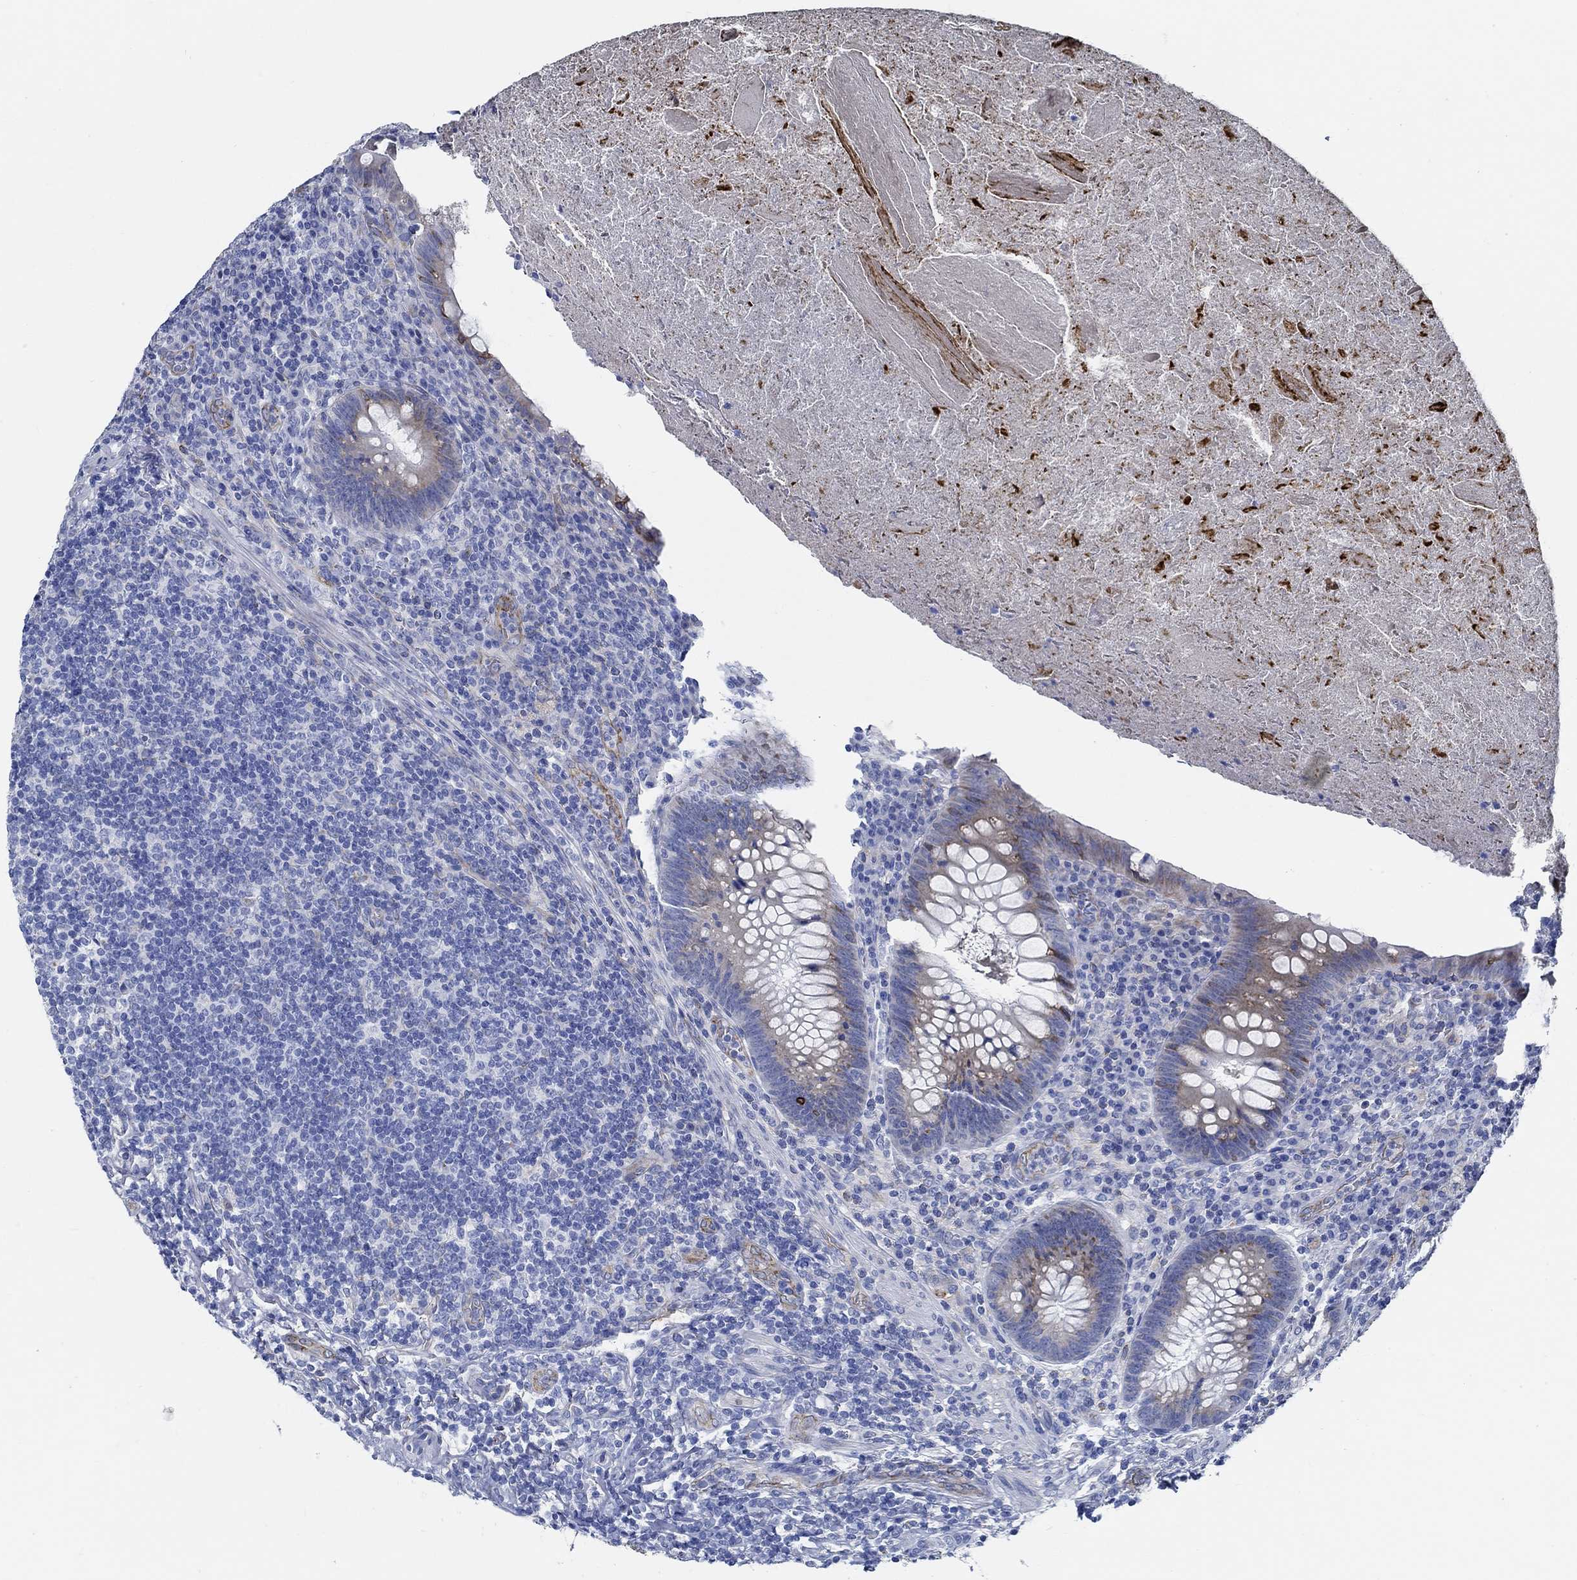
{"staining": {"intensity": "strong", "quantity": "<25%", "location": "cytoplasmic/membranous"}, "tissue": "appendix", "cell_type": "Glandular cells", "image_type": "normal", "snomed": [{"axis": "morphology", "description": "Normal tissue, NOS"}, {"axis": "topography", "description": "Appendix"}], "caption": "Immunohistochemical staining of benign appendix reveals strong cytoplasmic/membranous protein positivity in about <25% of glandular cells. (IHC, brightfield microscopy, high magnification).", "gene": "HECW2", "patient": {"sex": "male", "age": 47}}